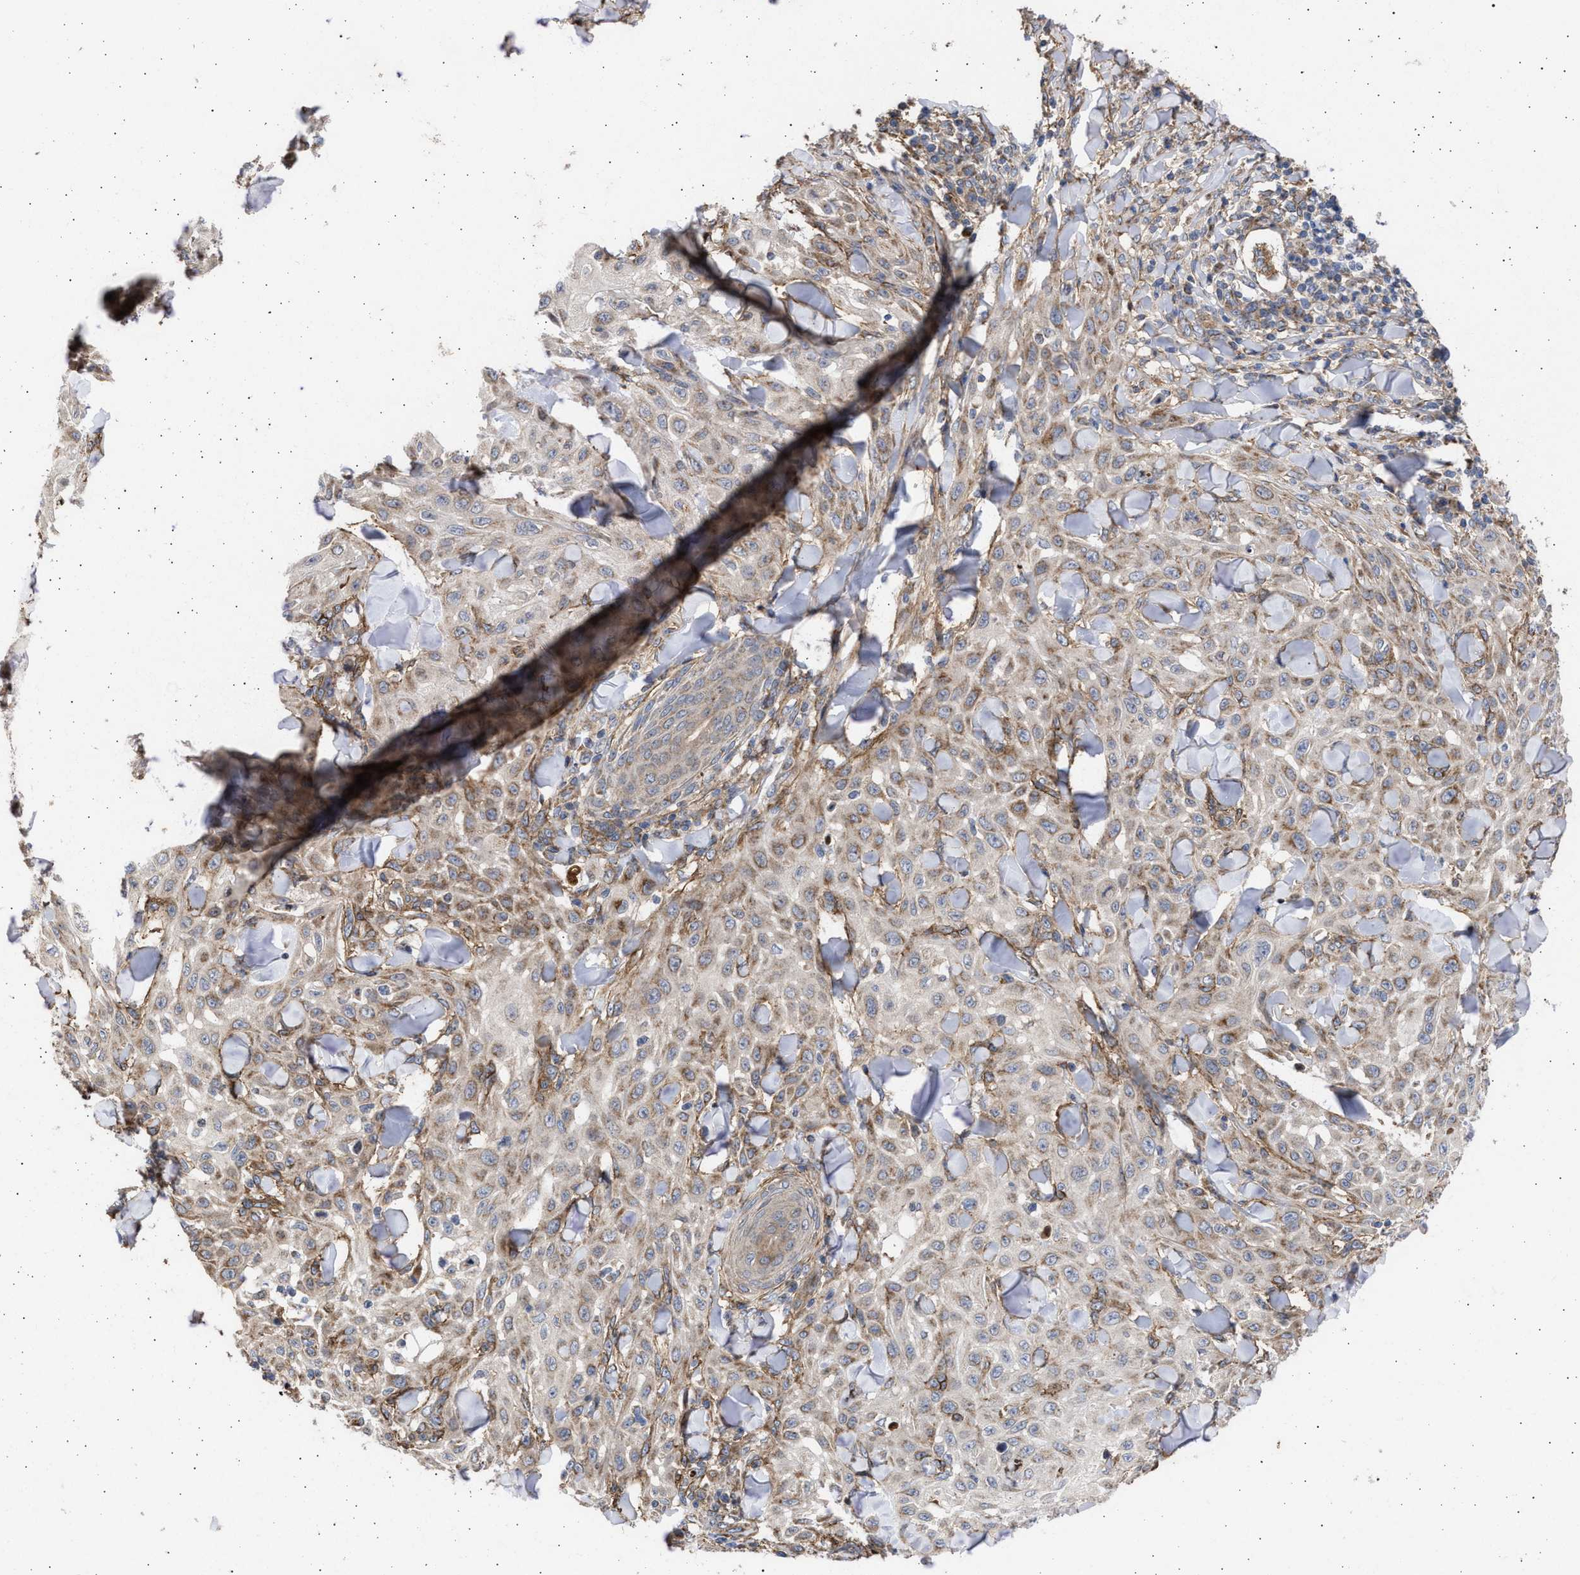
{"staining": {"intensity": "weak", "quantity": ">75%", "location": "cytoplasmic/membranous"}, "tissue": "skin cancer", "cell_type": "Tumor cells", "image_type": "cancer", "snomed": [{"axis": "morphology", "description": "Squamous cell carcinoma, NOS"}, {"axis": "topography", "description": "Skin"}], "caption": "Protein analysis of skin squamous cell carcinoma tissue reveals weak cytoplasmic/membranous expression in about >75% of tumor cells.", "gene": "TTC19", "patient": {"sex": "male", "age": 24}}